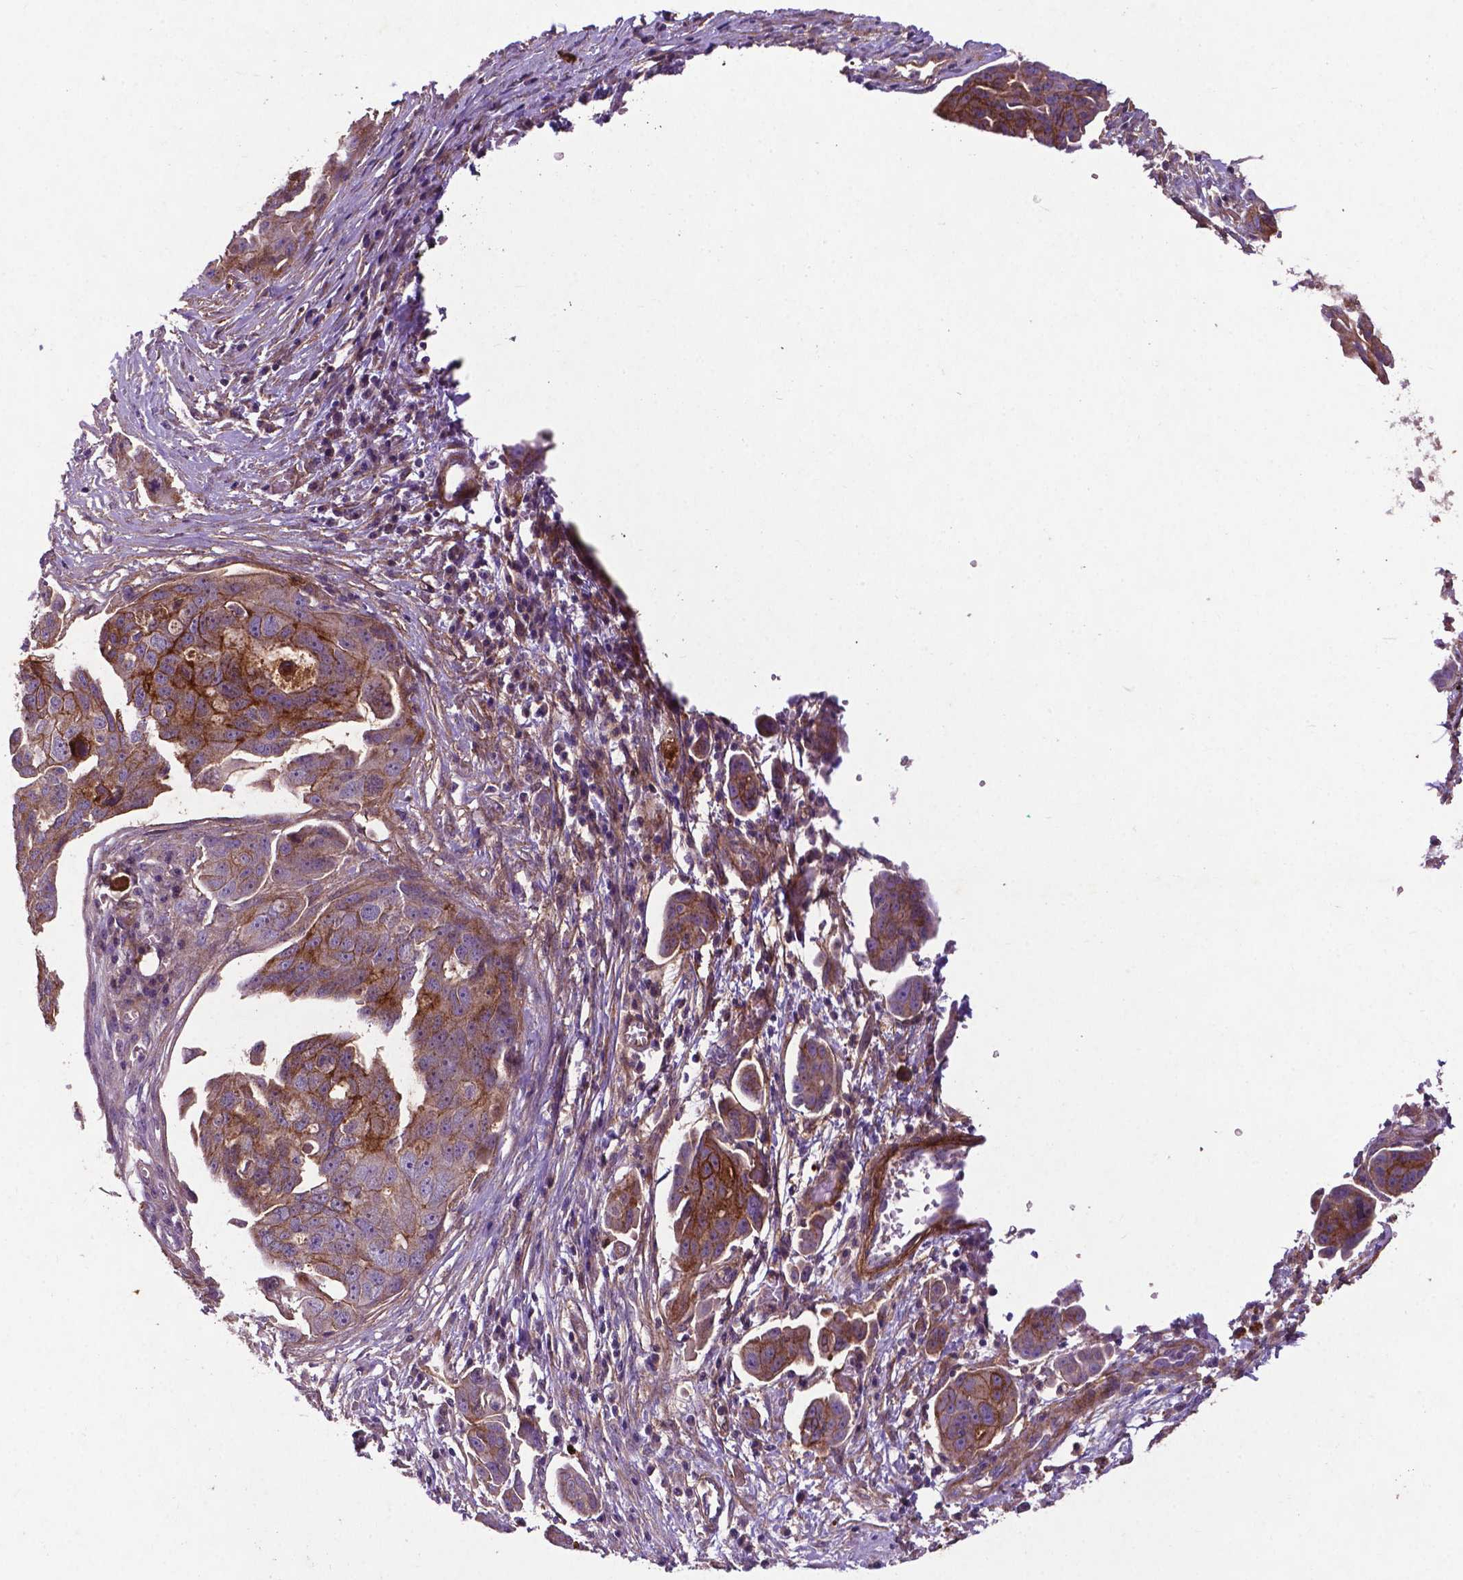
{"staining": {"intensity": "moderate", "quantity": ">75%", "location": "cytoplasmic/membranous"}, "tissue": "ovarian cancer", "cell_type": "Tumor cells", "image_type": "cancer", "snomed": [{"axis": "morphology", "description": "Carcinoma, endometroid"}, {"axis": "topography", "description": "Ovary"}], "caption": "Immunohistochemical staining of ovarian cancer (endometroid carcinoma) displays medium levels of moderate cytoplasmic/membranous expression in about >75% of tumor cells.", "gene": "RRAS", "patient": {"sex": "female", "age": 70}}